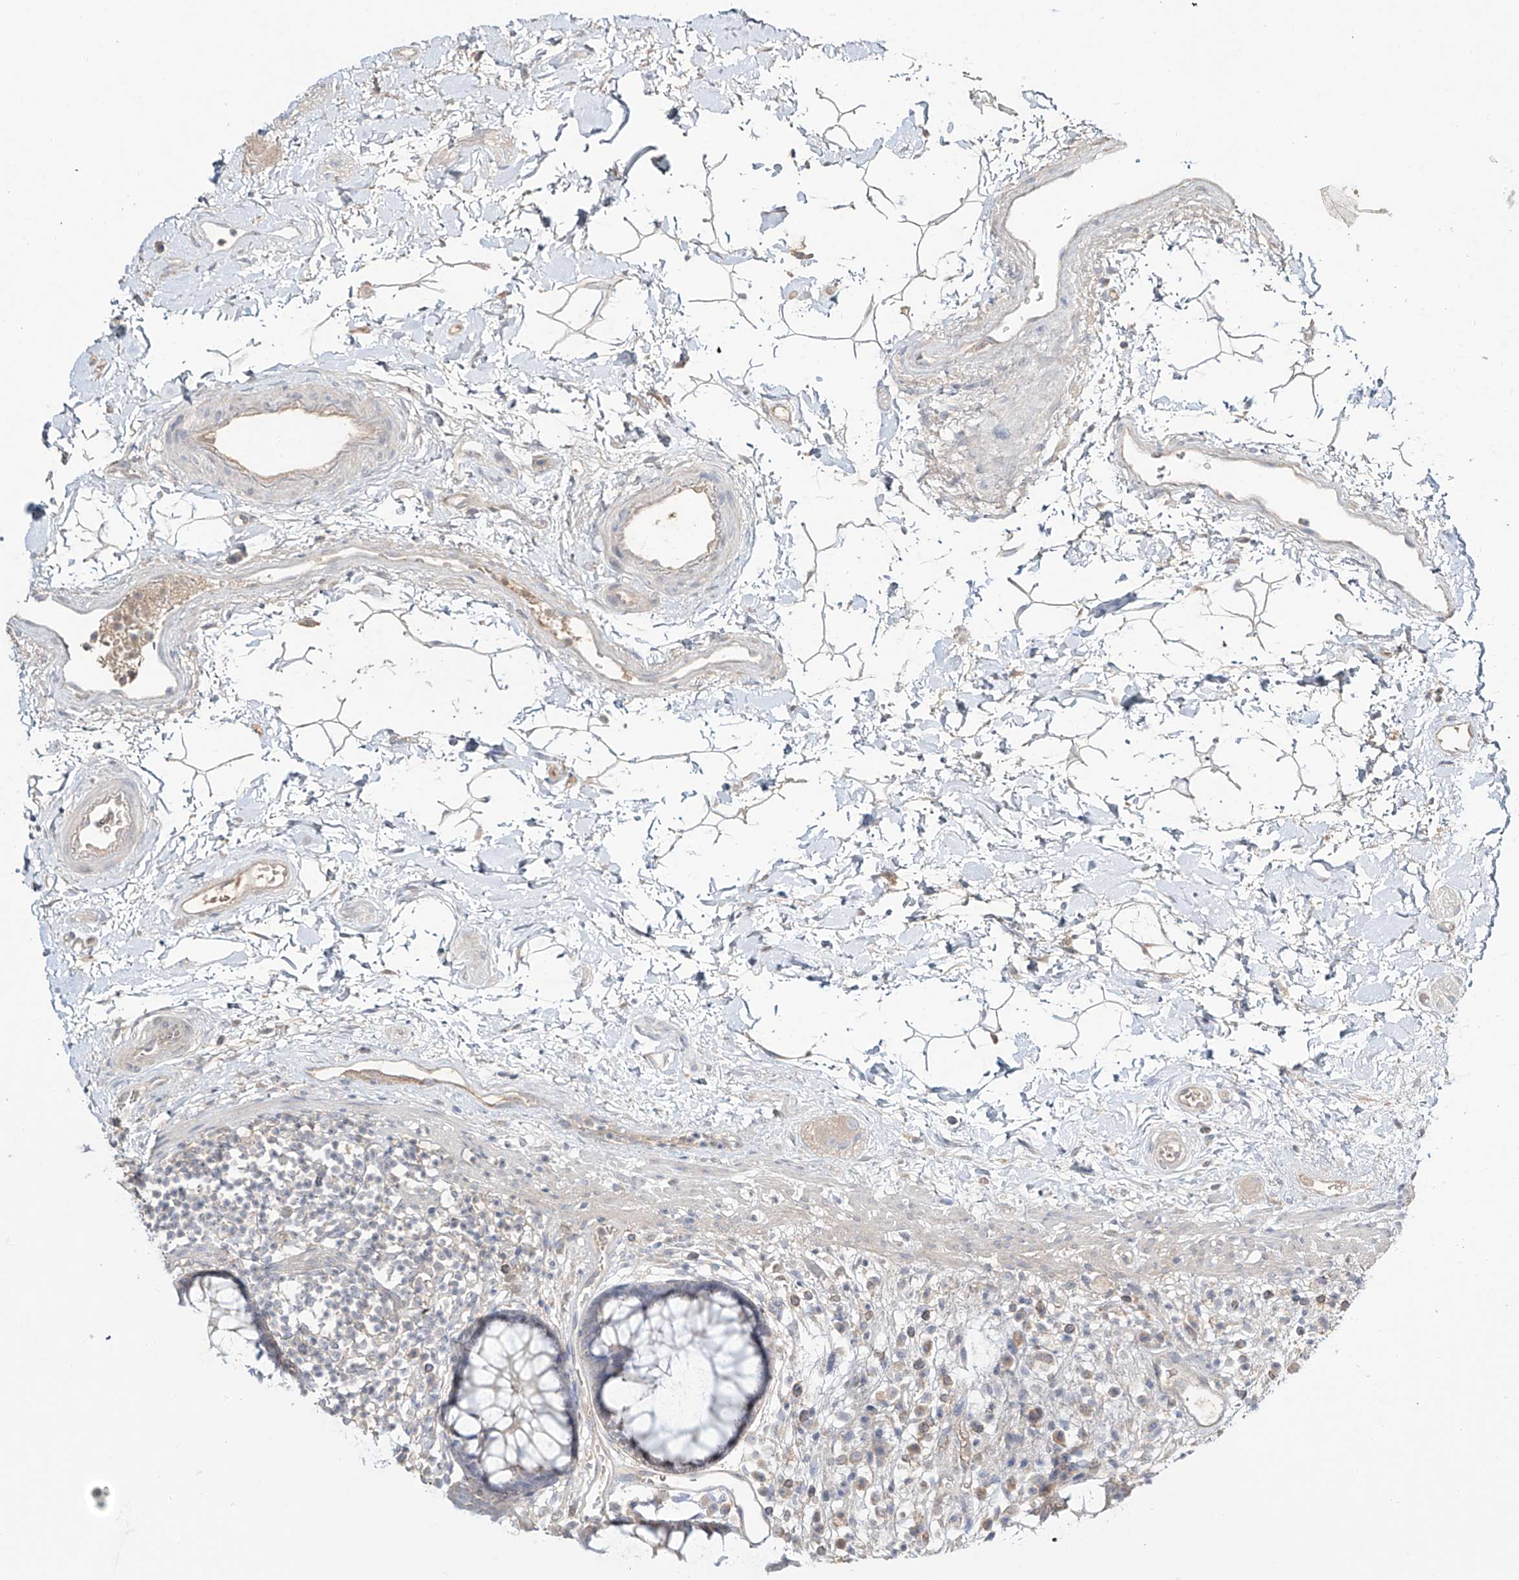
{"staining": {"intensity": "weak", "quantity": "<25%", "location": "cytoplasmic/membranous"}, "tissue": "rectum", "cell_type": "Glandular cells", "image_type": "normal", "snomed": [{"axis": "morphology", "description": "Normal tissue, NOS"}, {"axis": "topography", "description": "Rectum"}], "caption": "Immunohistochemistry (IHC) of normal rectum displays no expression in glandular cells.", "gene": "ERO1A", "patient": {"sex": "male", "age": 51}}